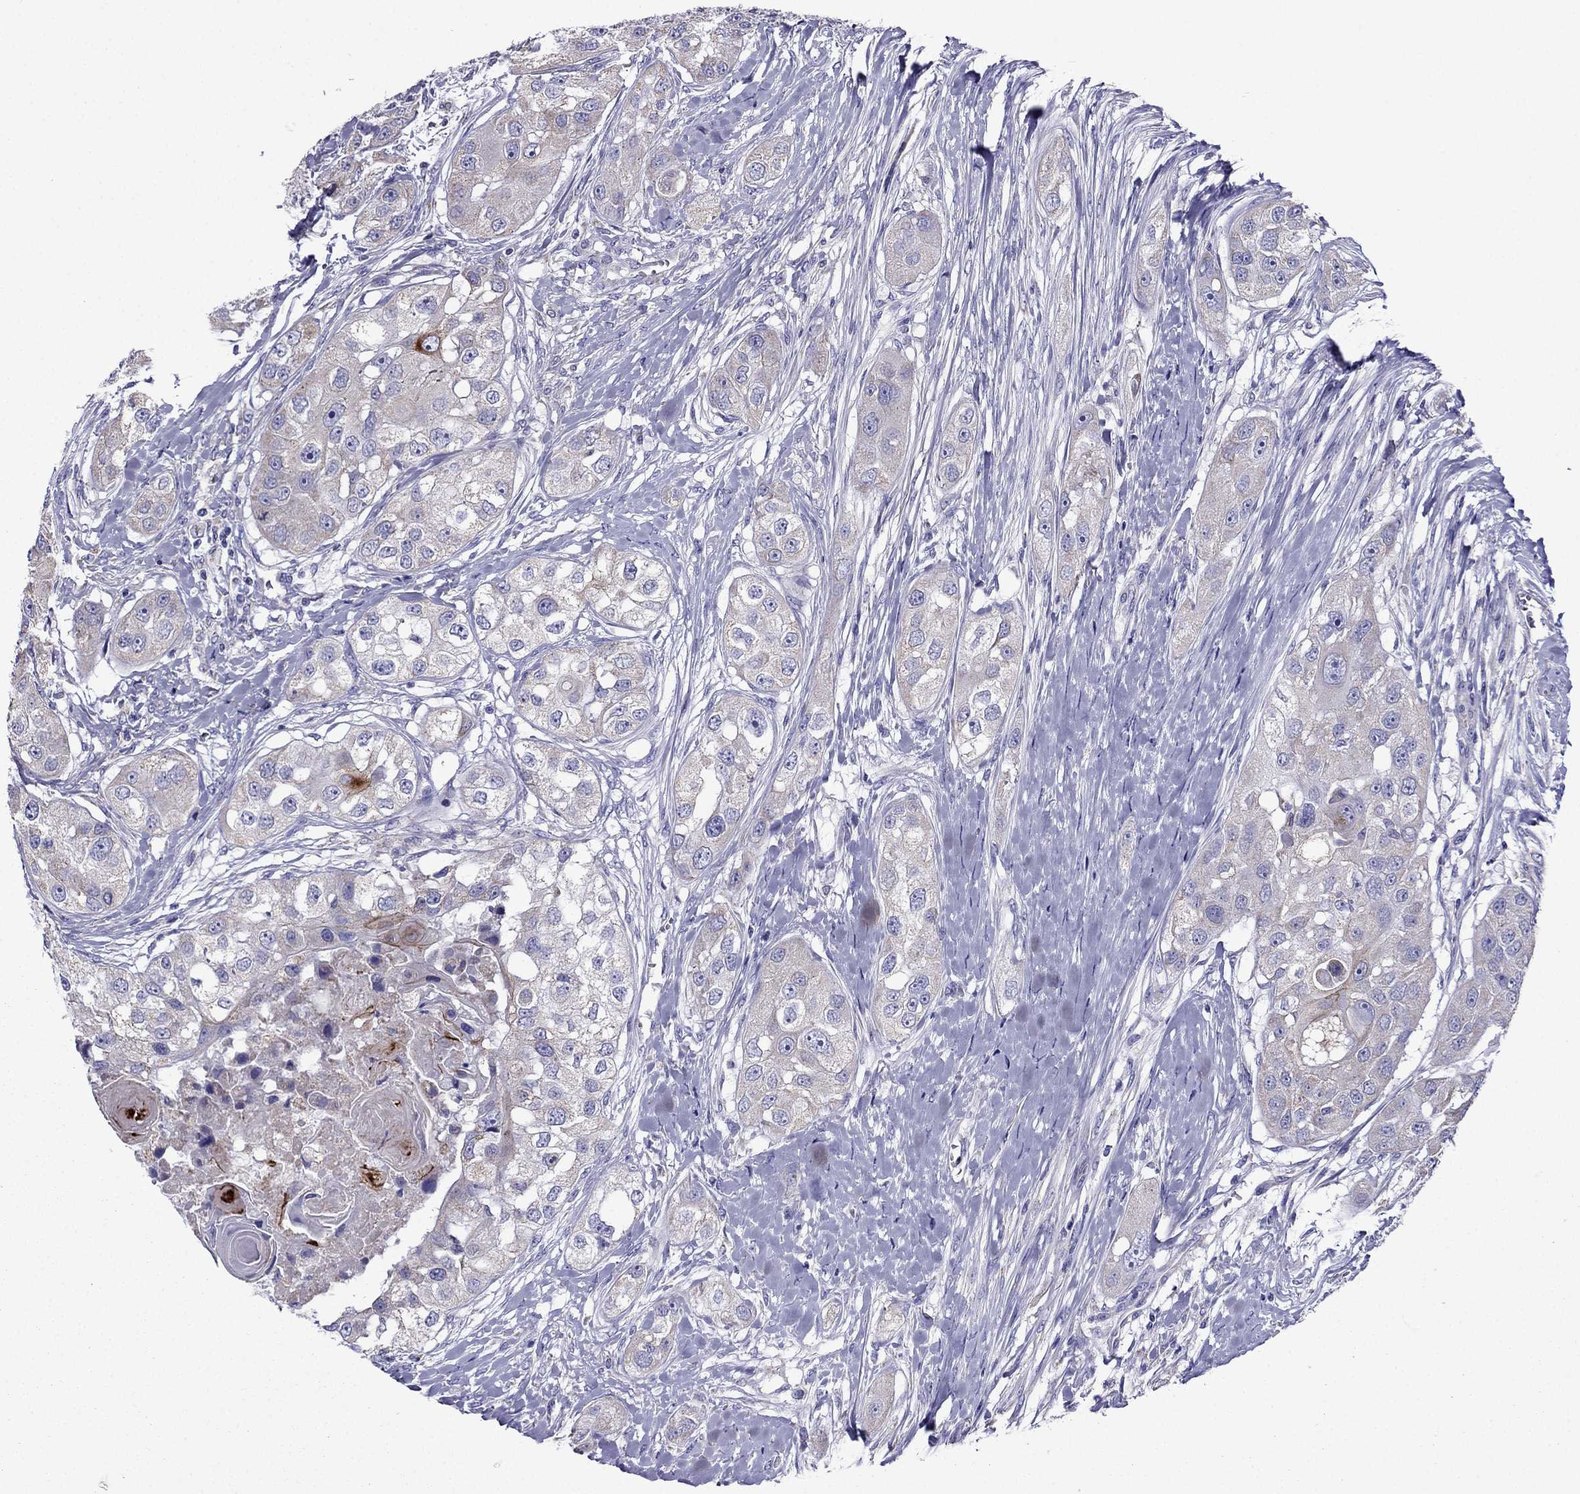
{"staining": {"intensity": "moderate", "quantity": "<25%", "location": "cytoplasmic/membranous"}, "tissue": "head and neck cancer", "cell_type": "Tumor cells", "image_type": "cancer", "snomed": [{"axis": "morphology", "description": "Normal tissue, NOS"}, {"axis": "morphology", "description": "Squamous cell carcinoma, NOS"}, {"axis": "topography", "description": "Skeletal muscle"}, {"axis": "topography", "description": "Head-Neck"}], "caption": "A low amount of moderate cytoplasmic/membranous staining is identified in about <25% of tumor cells in head and neck cancer tissue.", "gene": "DSC1", "patient": {"sex": "male", "age": 51}}